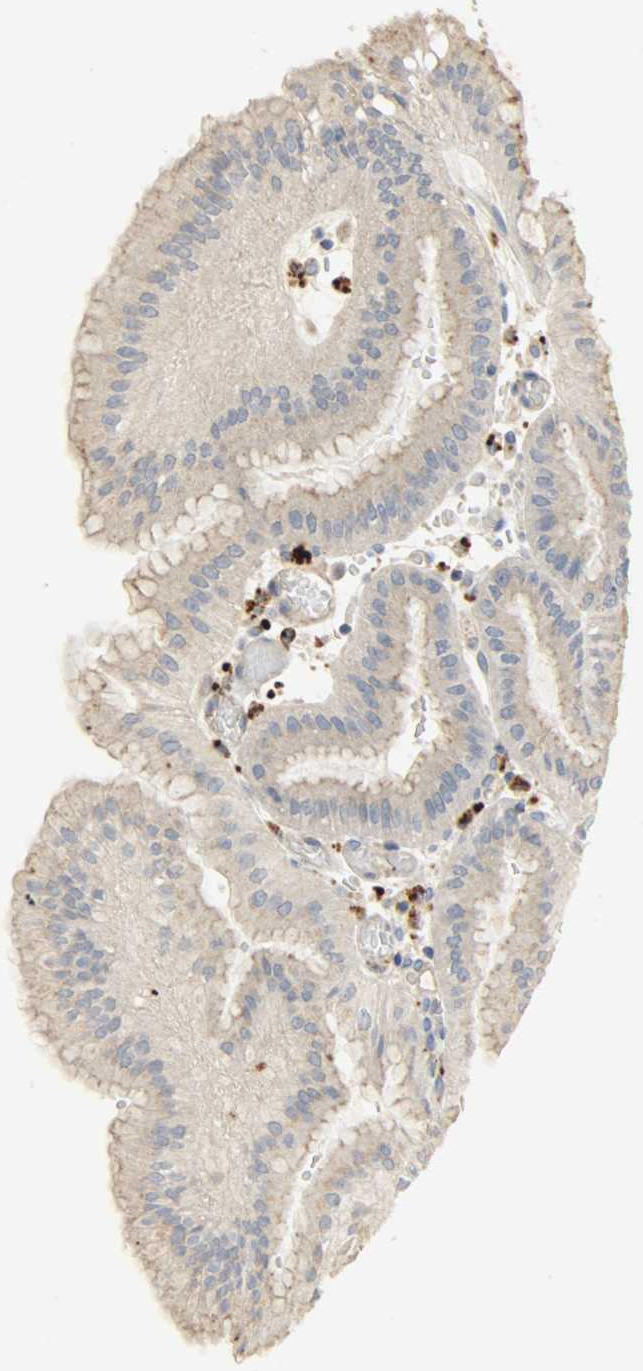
{"staining": {"intensity": "moderate", "quantity": ">75%", "location": "cytoplasmic/membranous"}, "tissue": "stomach", "cell_type": "Glandular cells", "image_type": "normal", "snomed": [{"axis": "morphology", "description": "Normal tissue, NOS"}, {"axis": "topography", "description": "Stomach, lower"}], "caption": "High-magnification brightfield microscopy of benign stomach stained with DAB (brown) and counterstained with hematoxylin (blue). glandular cells exhibit moderate cytoplasmic/membranous staining is appreciated in approximately>75% of cells.", "gene": "ASAH1", "patient": {"sex": "male", "age": 71}}